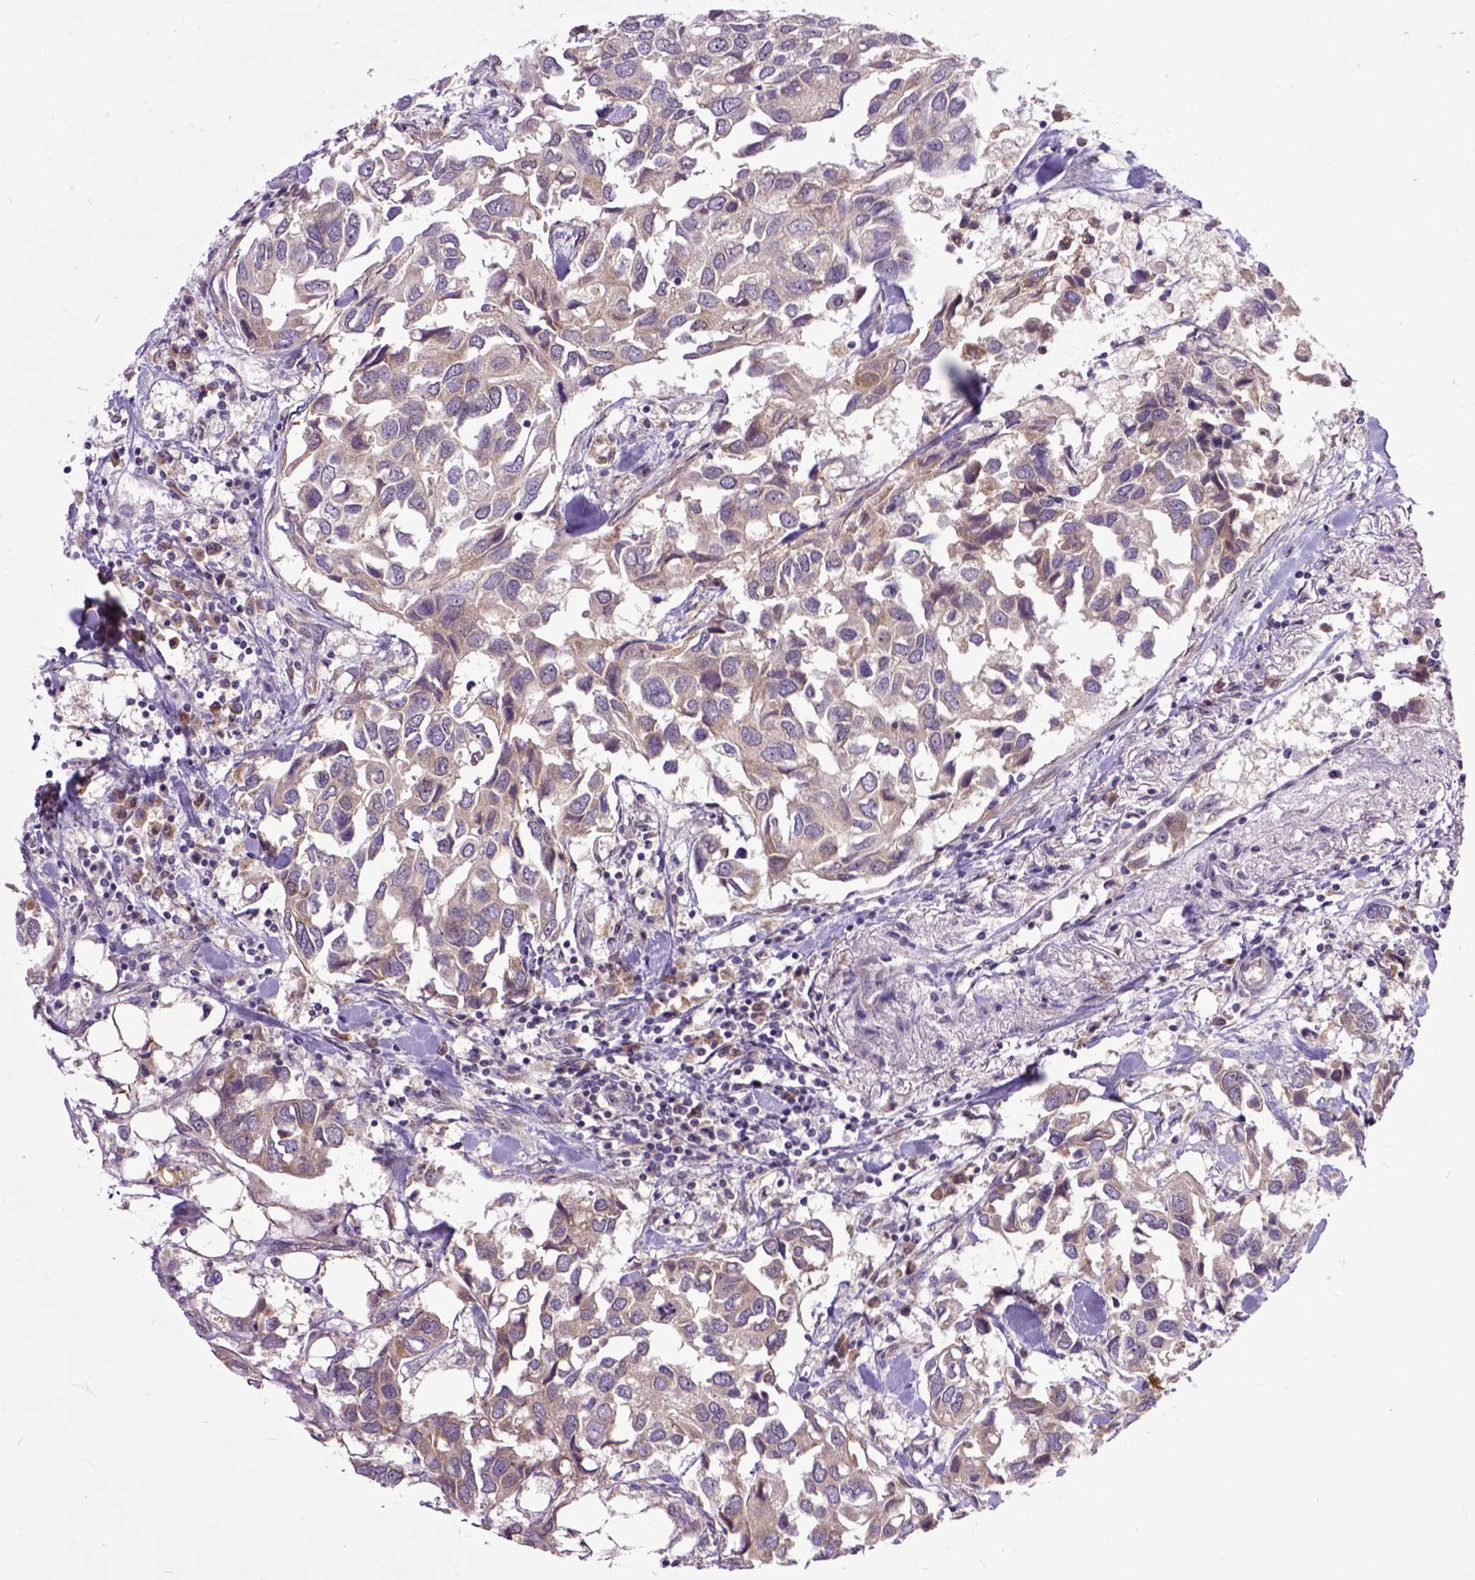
{"staining": {"intensity": "weak", "quantity": ">75%", "location": "cytoplasmic/membranous"}, "tissue": "breast cancer", "cell_type": "Tumor cells", "image_type": "cancer", "snomed": [{"axis": "morphology", "description": "Duct carcinoma"}, {"axis": "topography", "description": "Breast"}], "caption": "Protein expression analysis of breast cancer exhibits weak cytoplasmic/membranous expression in about >75% of tumor cells.", "gene": "ARL1", "patient": {"sex": "female", "age": 83}}